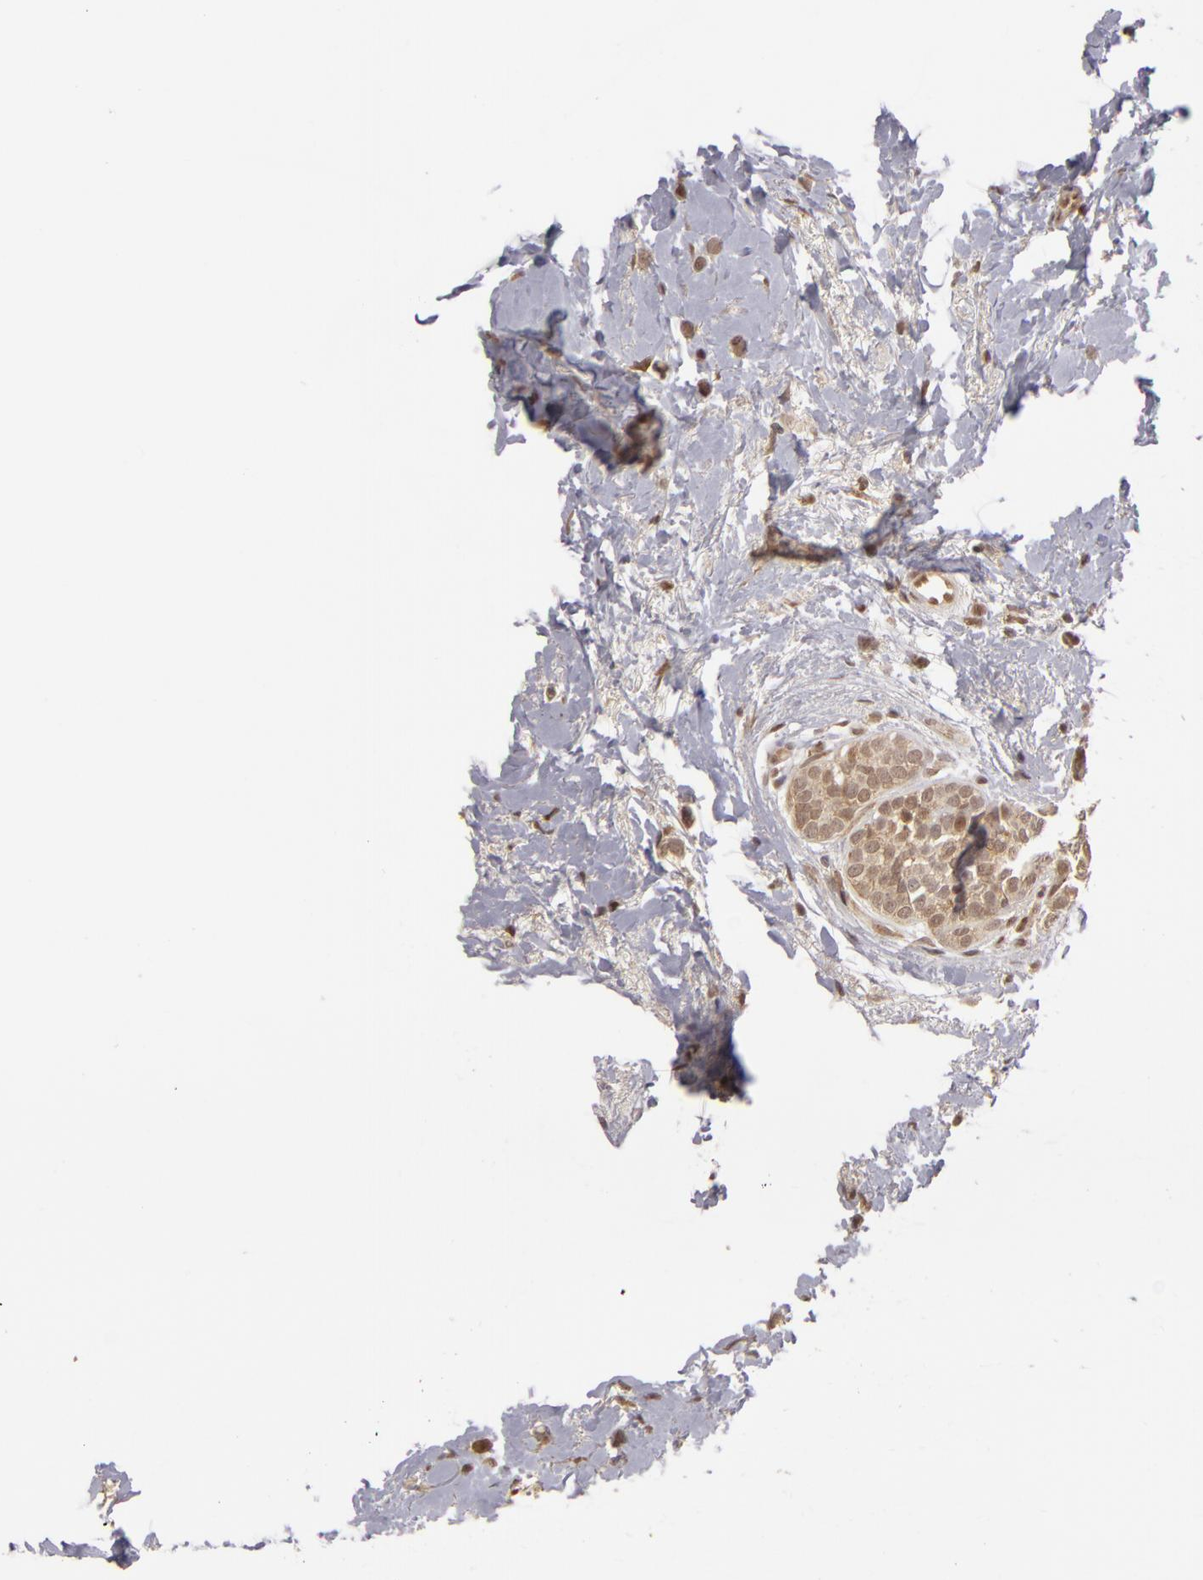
{"staining": {"intensity": "weak", "quantity": ">75%", "location": "nuclear"}, "tissue": "breast cancer", "cell_type": "Tumor cells", "image_type": "cancer", "snomed": [{"axis": "morphology", "description": "Duct carcinoma"}, {"axis": "topography", "description": "Breast"}], "caption": "There is low levels of weak nuclear expression in tumor cells of breast cancer (intraductal carcinoma), as demonstrated by immunohistochemical staining (brown color).", "gene": "ZNF133", "patient": {"sex": "female", "age": 72}}